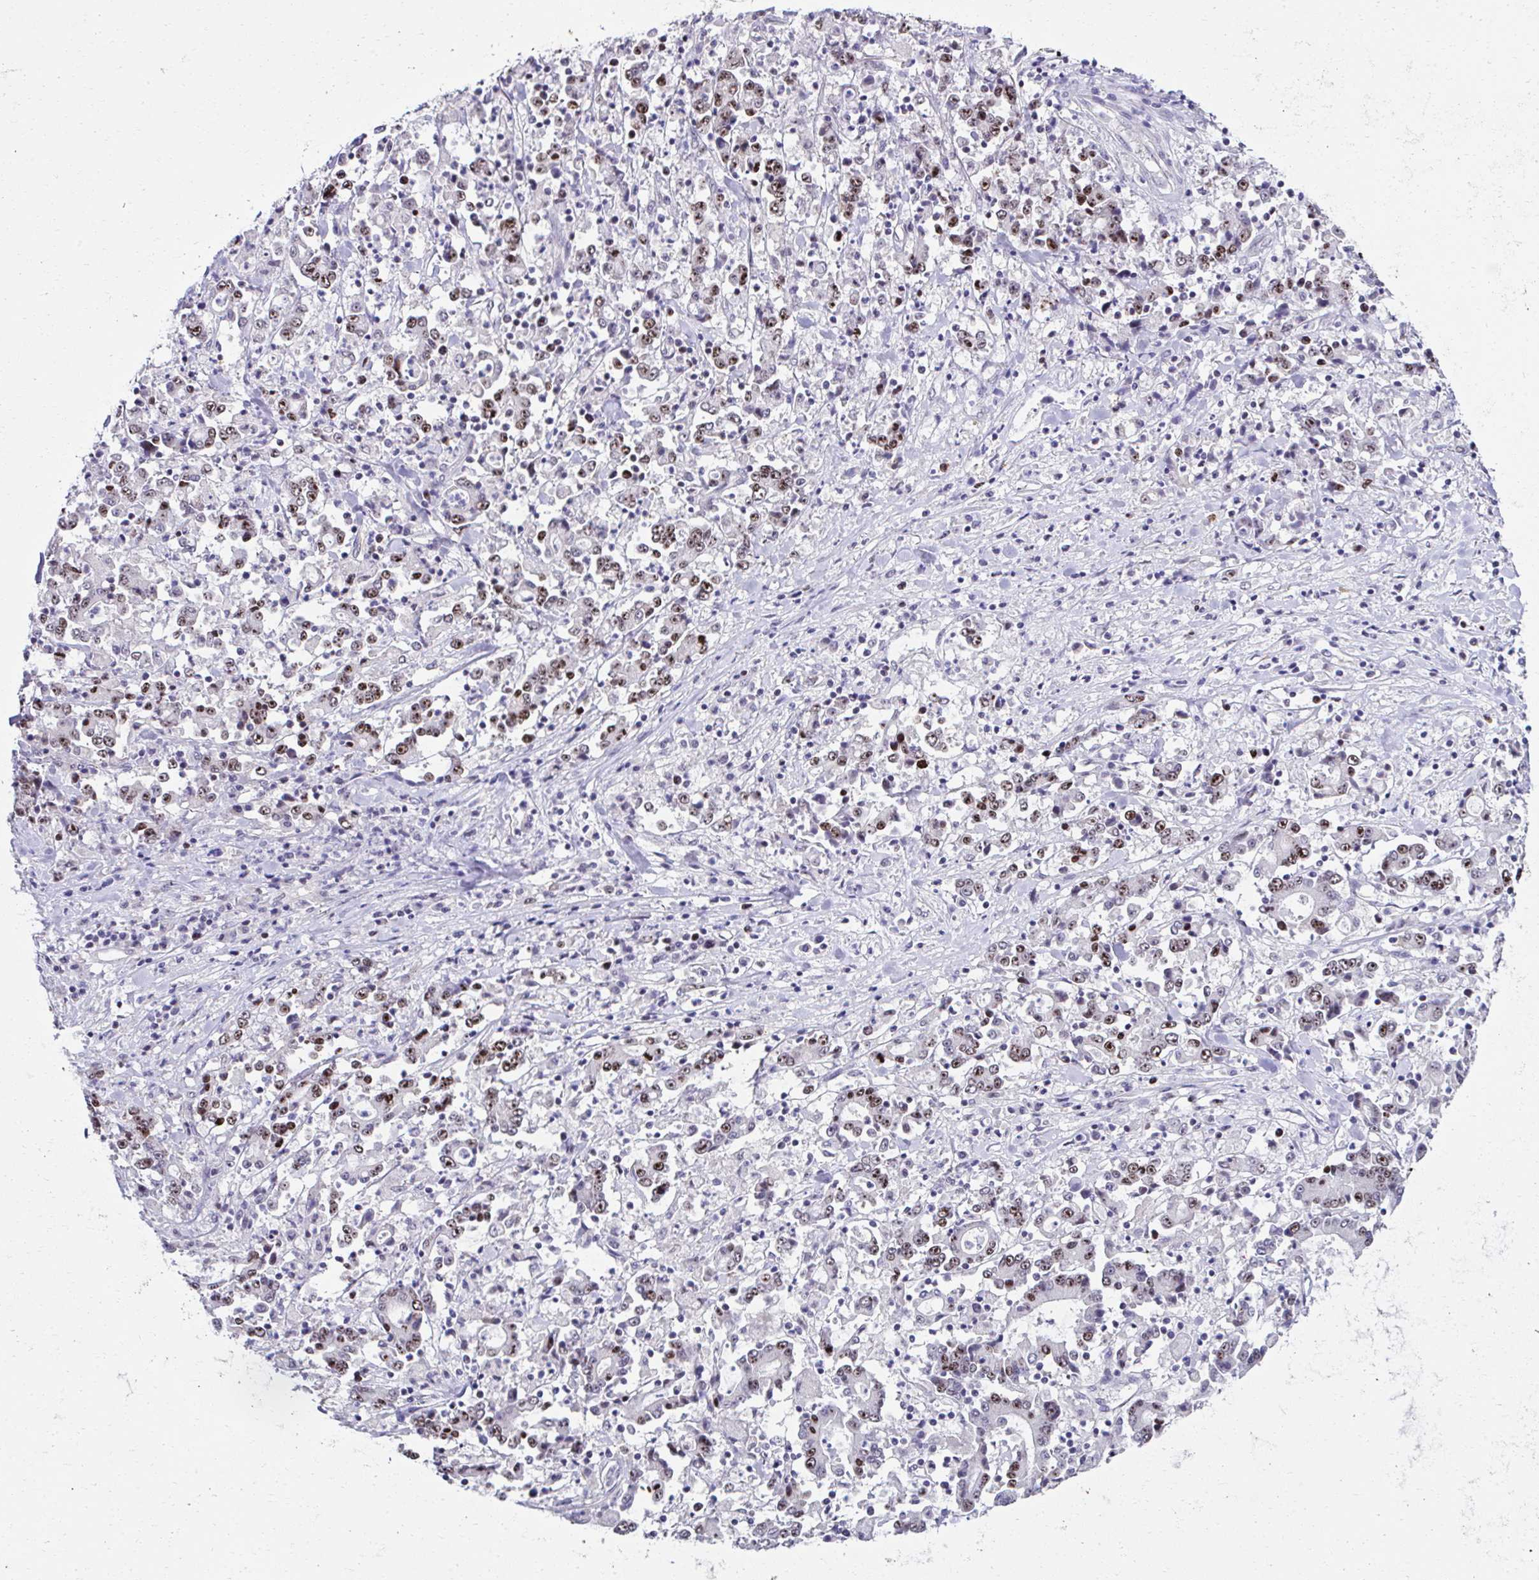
{"staining": {"intensity": "strong", "quantity": "25%-75%", "location": "nuclear"}, "tissue": "stomach cancer", "cell_type": "Tumor cells", "image_type": "cancer", "snomed": [{"axis": "morphology", "description": "Adenocarcinoma, NOS"}, {"axis": "topography", "description": "Stomach, upper"}], "caption": "Protein staining of stomach adenocarcinoma tissue exhibits strong nuclear positivity in about 25%-75% of tumor cells.", "gene": "CEP72", "patient": {"sex": "male", "age": 68}}